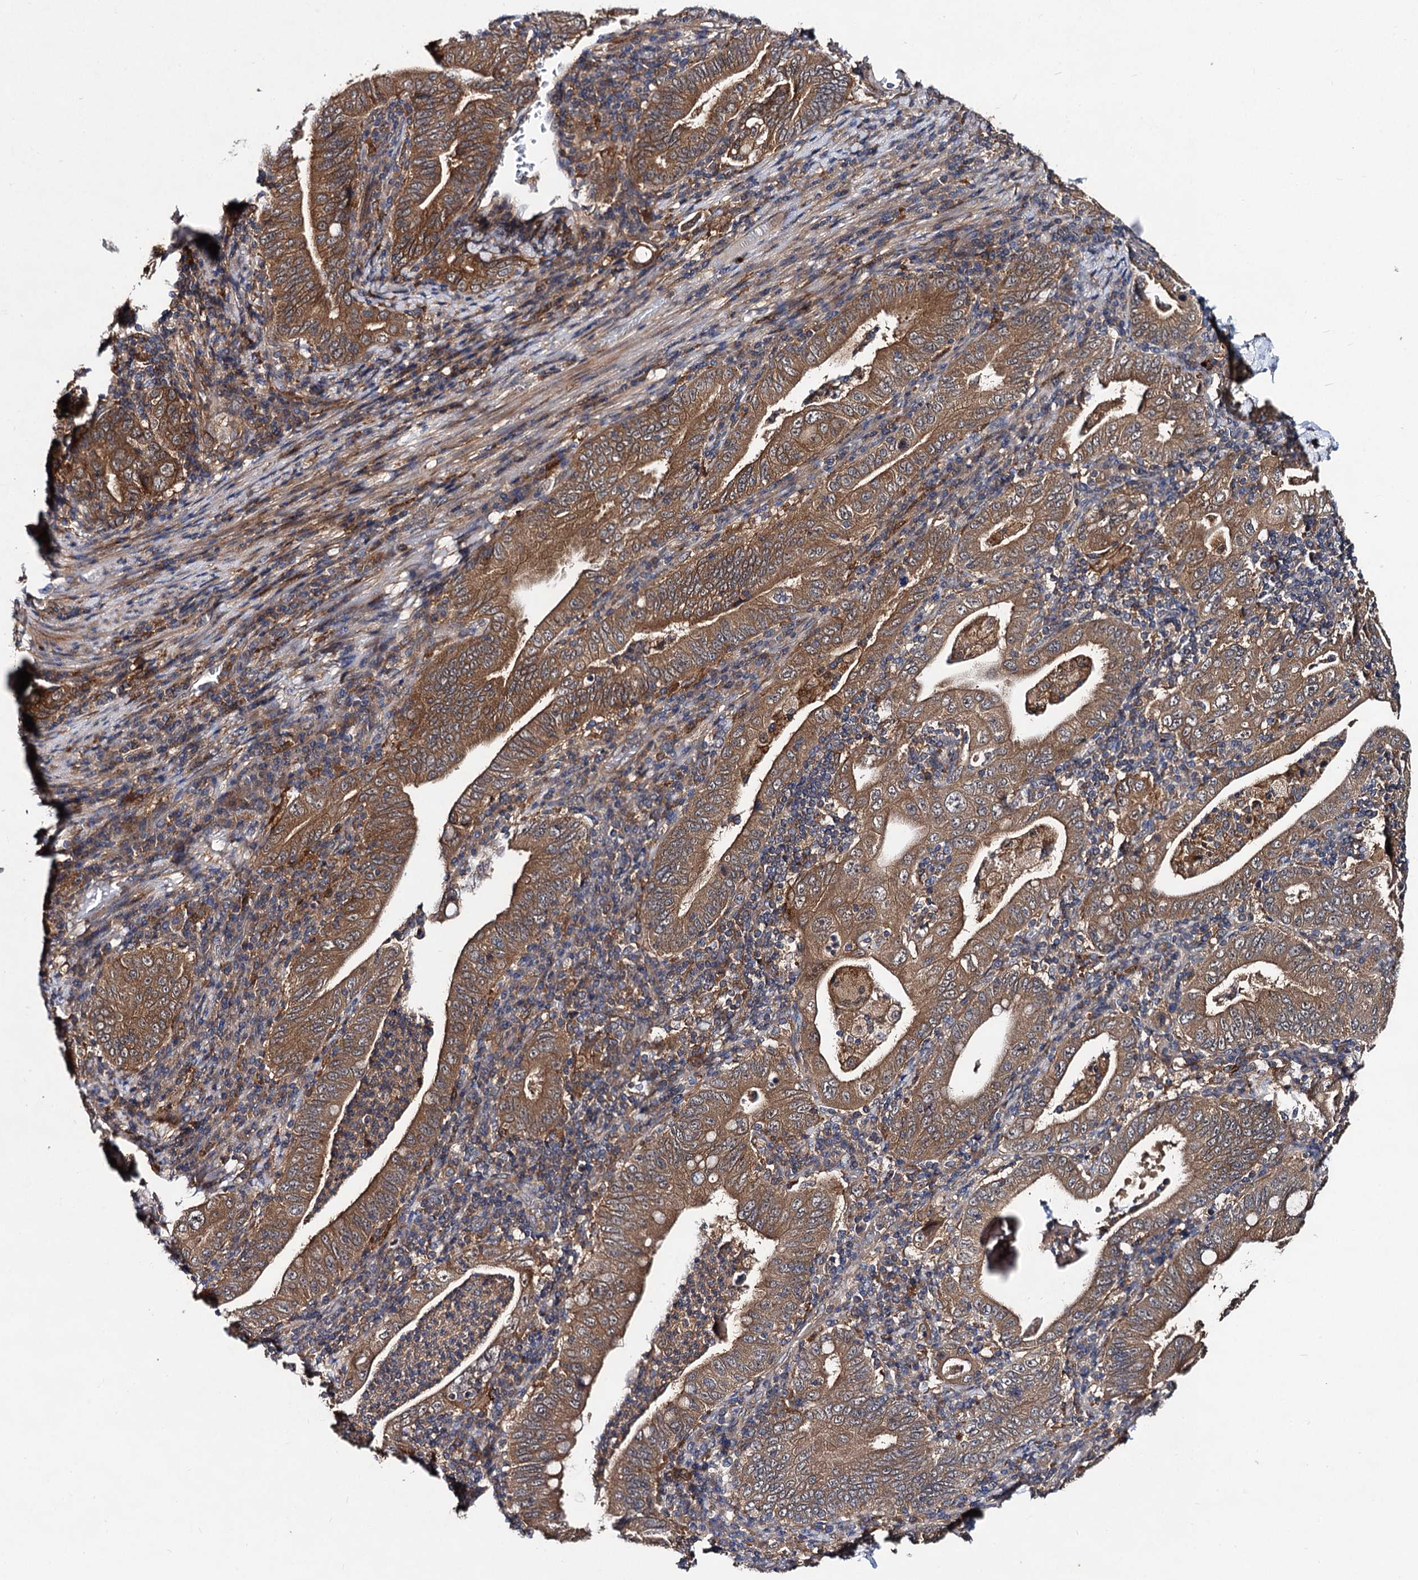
{"staining": {"intensity": "moderate", "quantity": ">75%", "location": "cytoplasmic/membranous"}, "tissue": "stomach cancer", "cell_type": "Tumor cells", "image_type": "cancer", "snomed": [{"axis": "morphology", "description": "Normal tissue, NOS"}, {"axis": "morphology", "description": "Adenocarcinoma, NOS"}, {"axis": "topography", "description": "Esophagus"}, {"axis": "topography", "description": "Stomach, upper"}, {"axis": "topography", "description": "Peripheral nerve tissue"}], "caption": "IHC micrograph of neoplastic tissue: human adenocarcinoma (stomach) stained using IHC reveals medium levels of moderate protein expression localized specifically in the cytoplasmic/membranous of tumor cells, appearing as a cytoplasmic/membranous brown color.", "gene": "VPS29", "patient": {"sex": "male", "age": 62}}